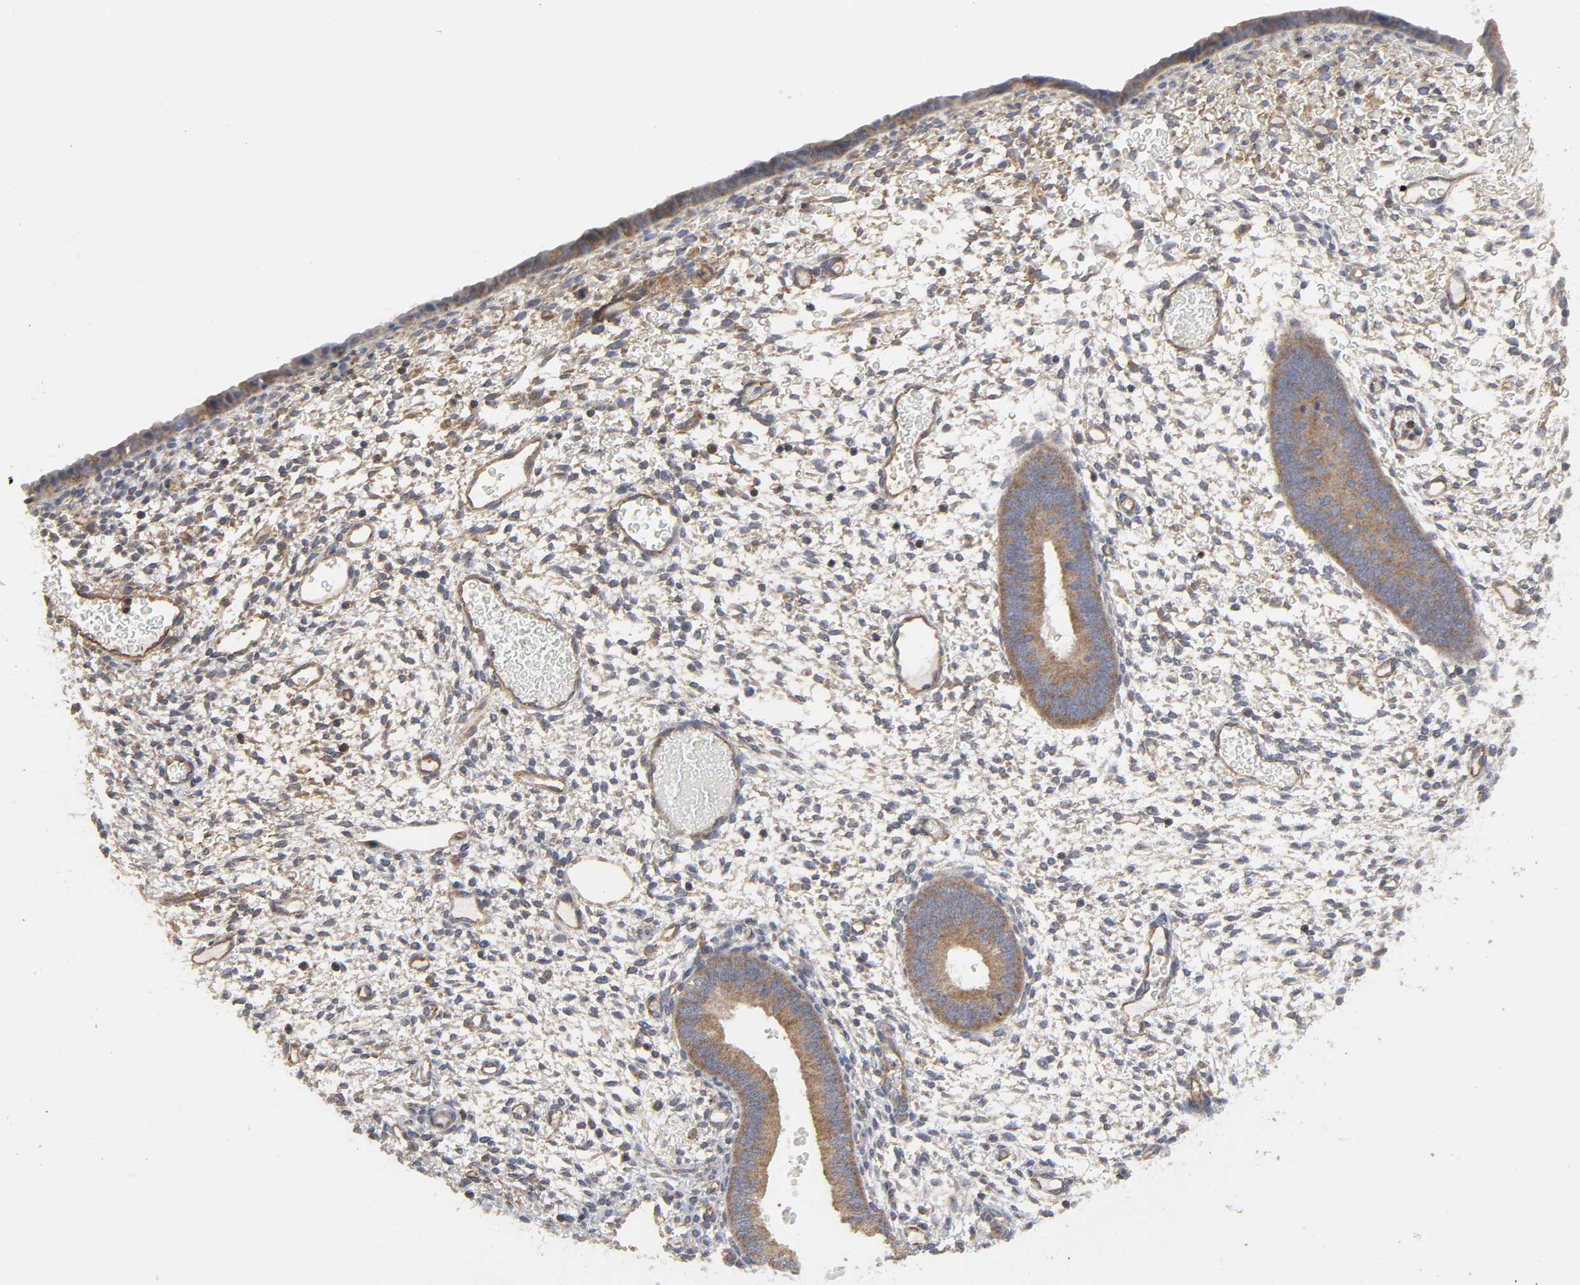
{"staining": {"intensity": "weak", "quantity": "25%-75%", "location": "cytoplasmic/membranous"}, "tissue": "endometrium", "cell_type": "Cells in endometrial stroma", "image_type": "normal", "snomed": [{"axis": "morphology", "description": "Normal tissue, NOS"}, {"axis": "topography", "description": "Endometrium"}], "caption": "Protein staining by immunohistochemistry (IHC) reveals weak cytoplasmic/membranous positivity in approximately 25%-75% of cells in endometrial stroma in benign endometrium.", "gene": "SH3GLB1", "patient": {"sex": "female", "age": 42}}